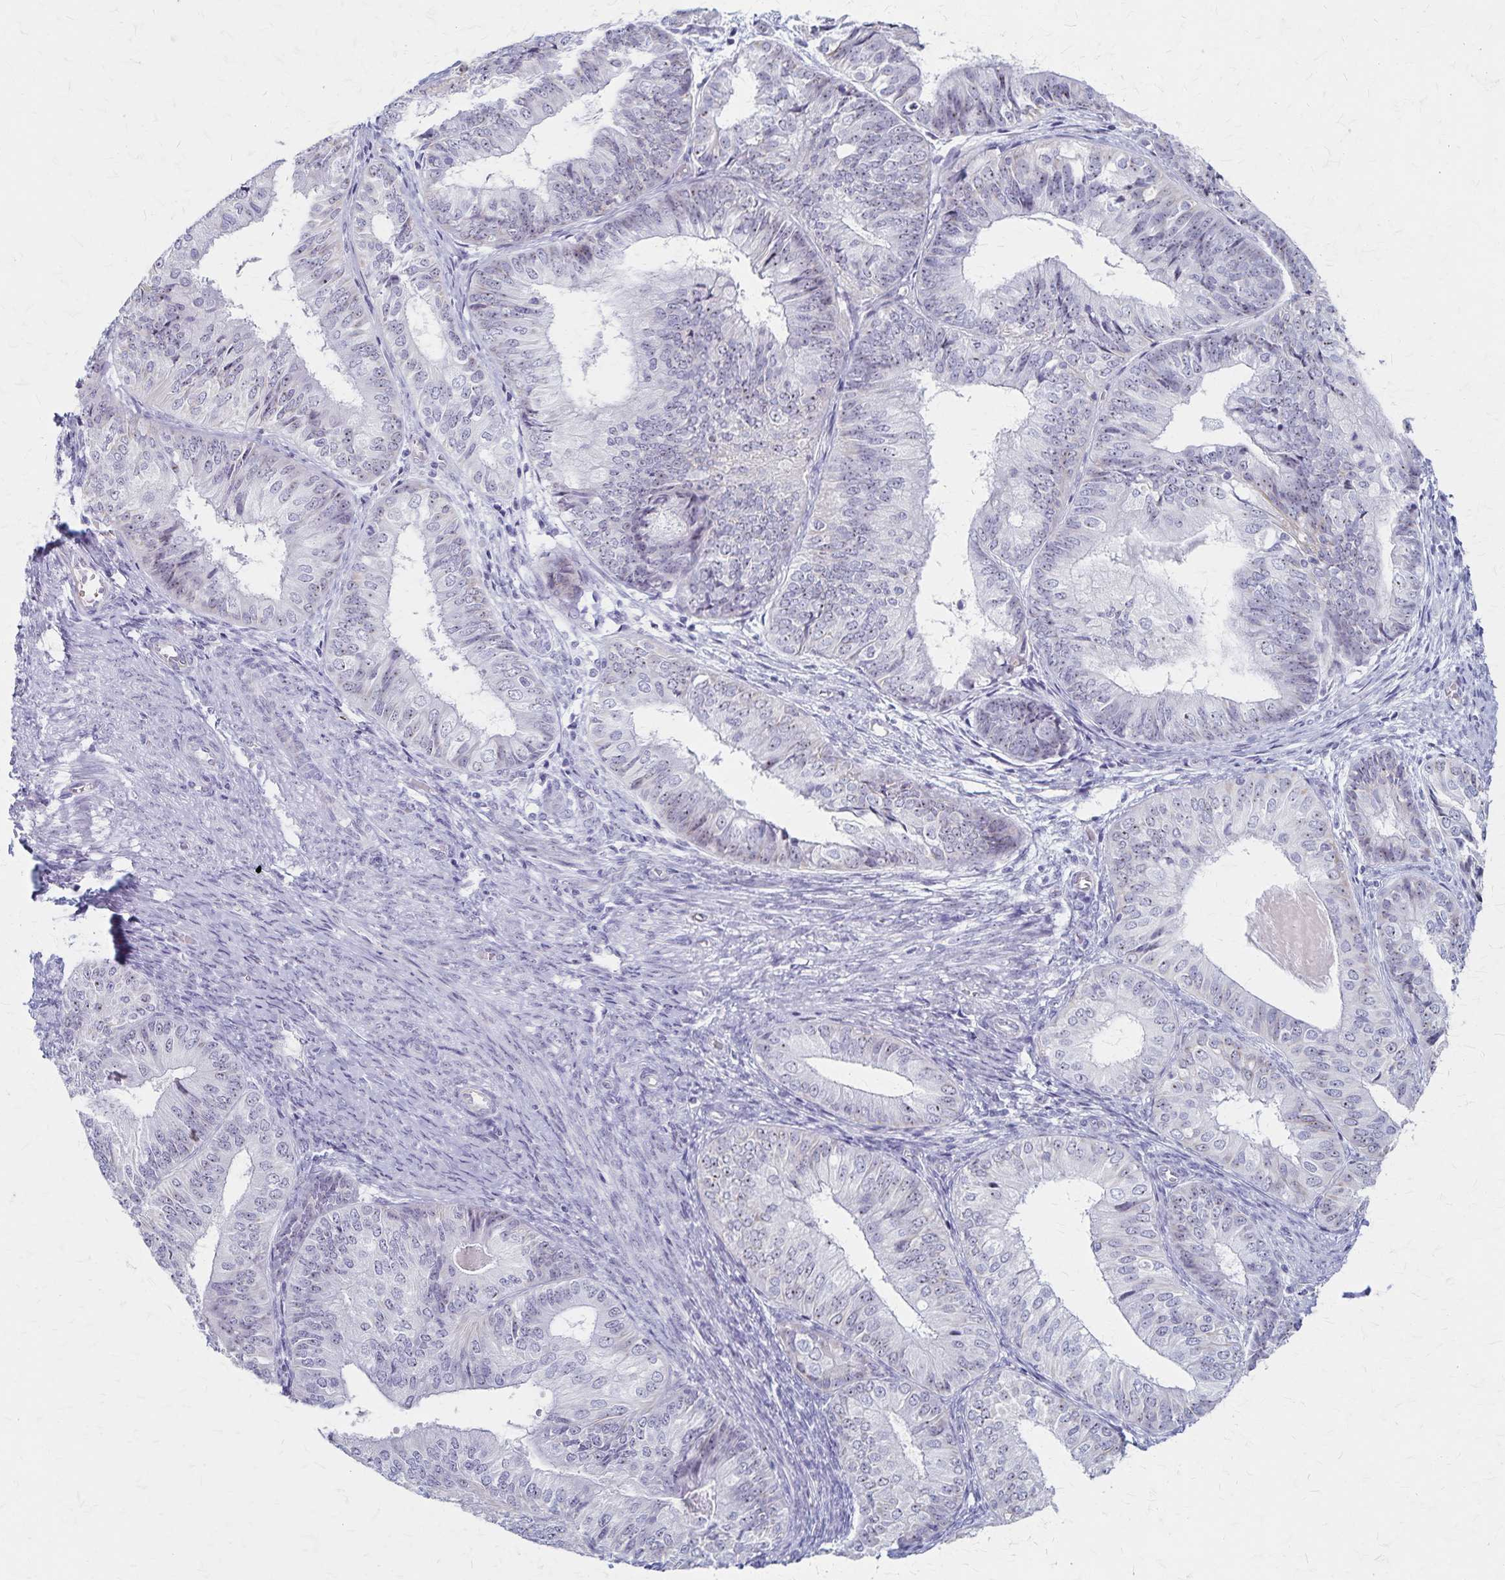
{"staining": {"intensity": "weak", "quantity": "<25%", "location": "nuclear"}, "tissue": "endometrial cancer", "cell_type": "Tumor cells", "image_type": "cancer", "snomed": [{"axis": "morphology", "description": "Adenocarcinoma, NOS"}, {"axis": "topography", "description": "Endometrium"}], "caption": "Protein analysis of endometrial cancer (adenocarcinoma) exhibits no significant positivity in tumor cells.", "gene": "DLK2", "patient": {"sex": "female", "age": 58}}